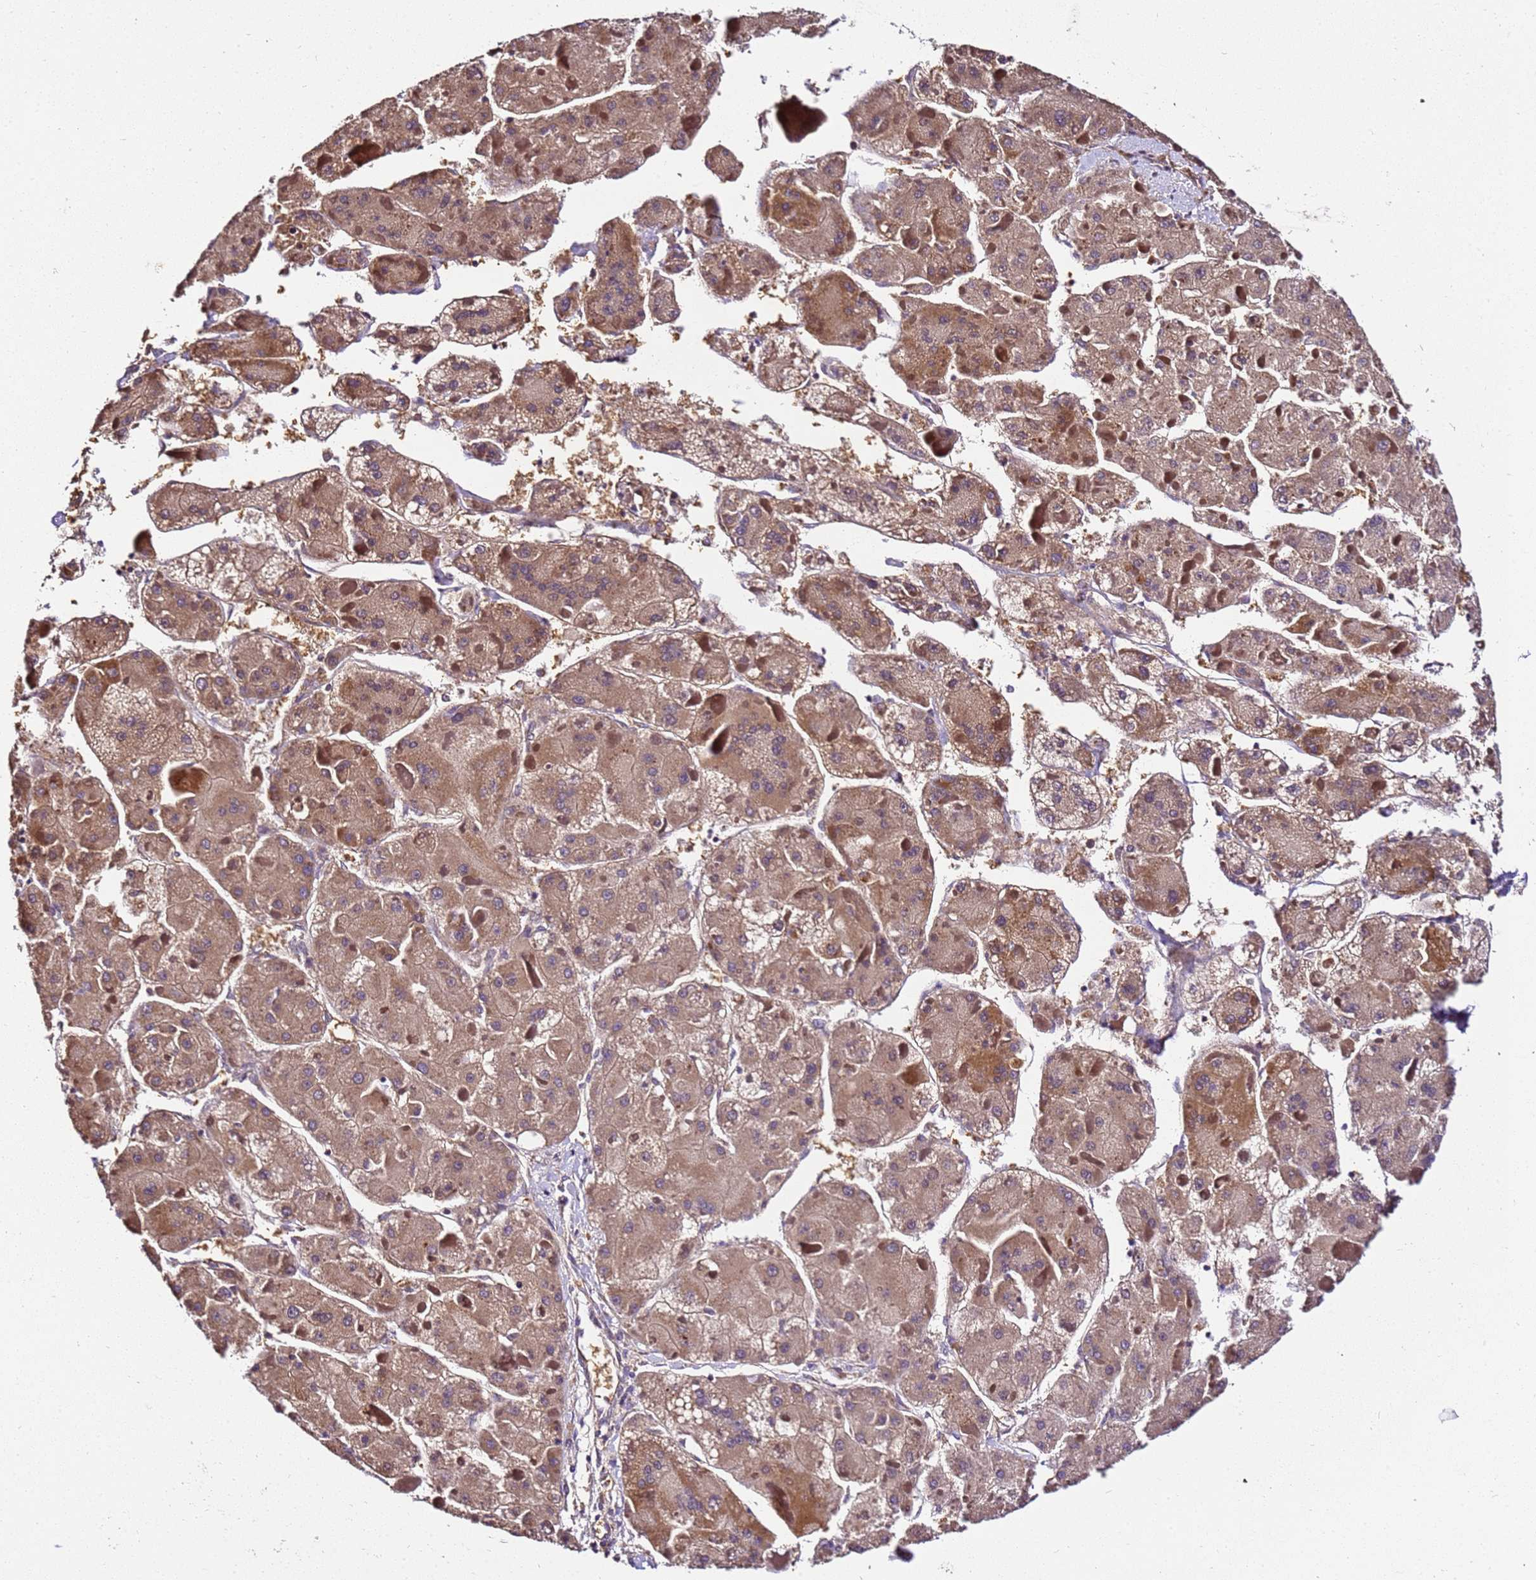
{"staining": {"intensity": "moderate", "quantity": ">75%", "location": "cytoplasmic/membranous"}, "tissue": "liver cancer", "cell_type": "Tumor cells", "image_type": "cancer", "snomed": [{"axis": "morphology", "description": "Carcinoma, Hepatocellular, NOS"}, {"axis": "topography", "description": "Liver"}], "caption": "Human hepatocellular carcinoma (liver) stained with a protein marker demonstrates moderate staining in tumor cells.", "gene": "LRRIQ1", "patient": {"sex": "female", "age": 73}}